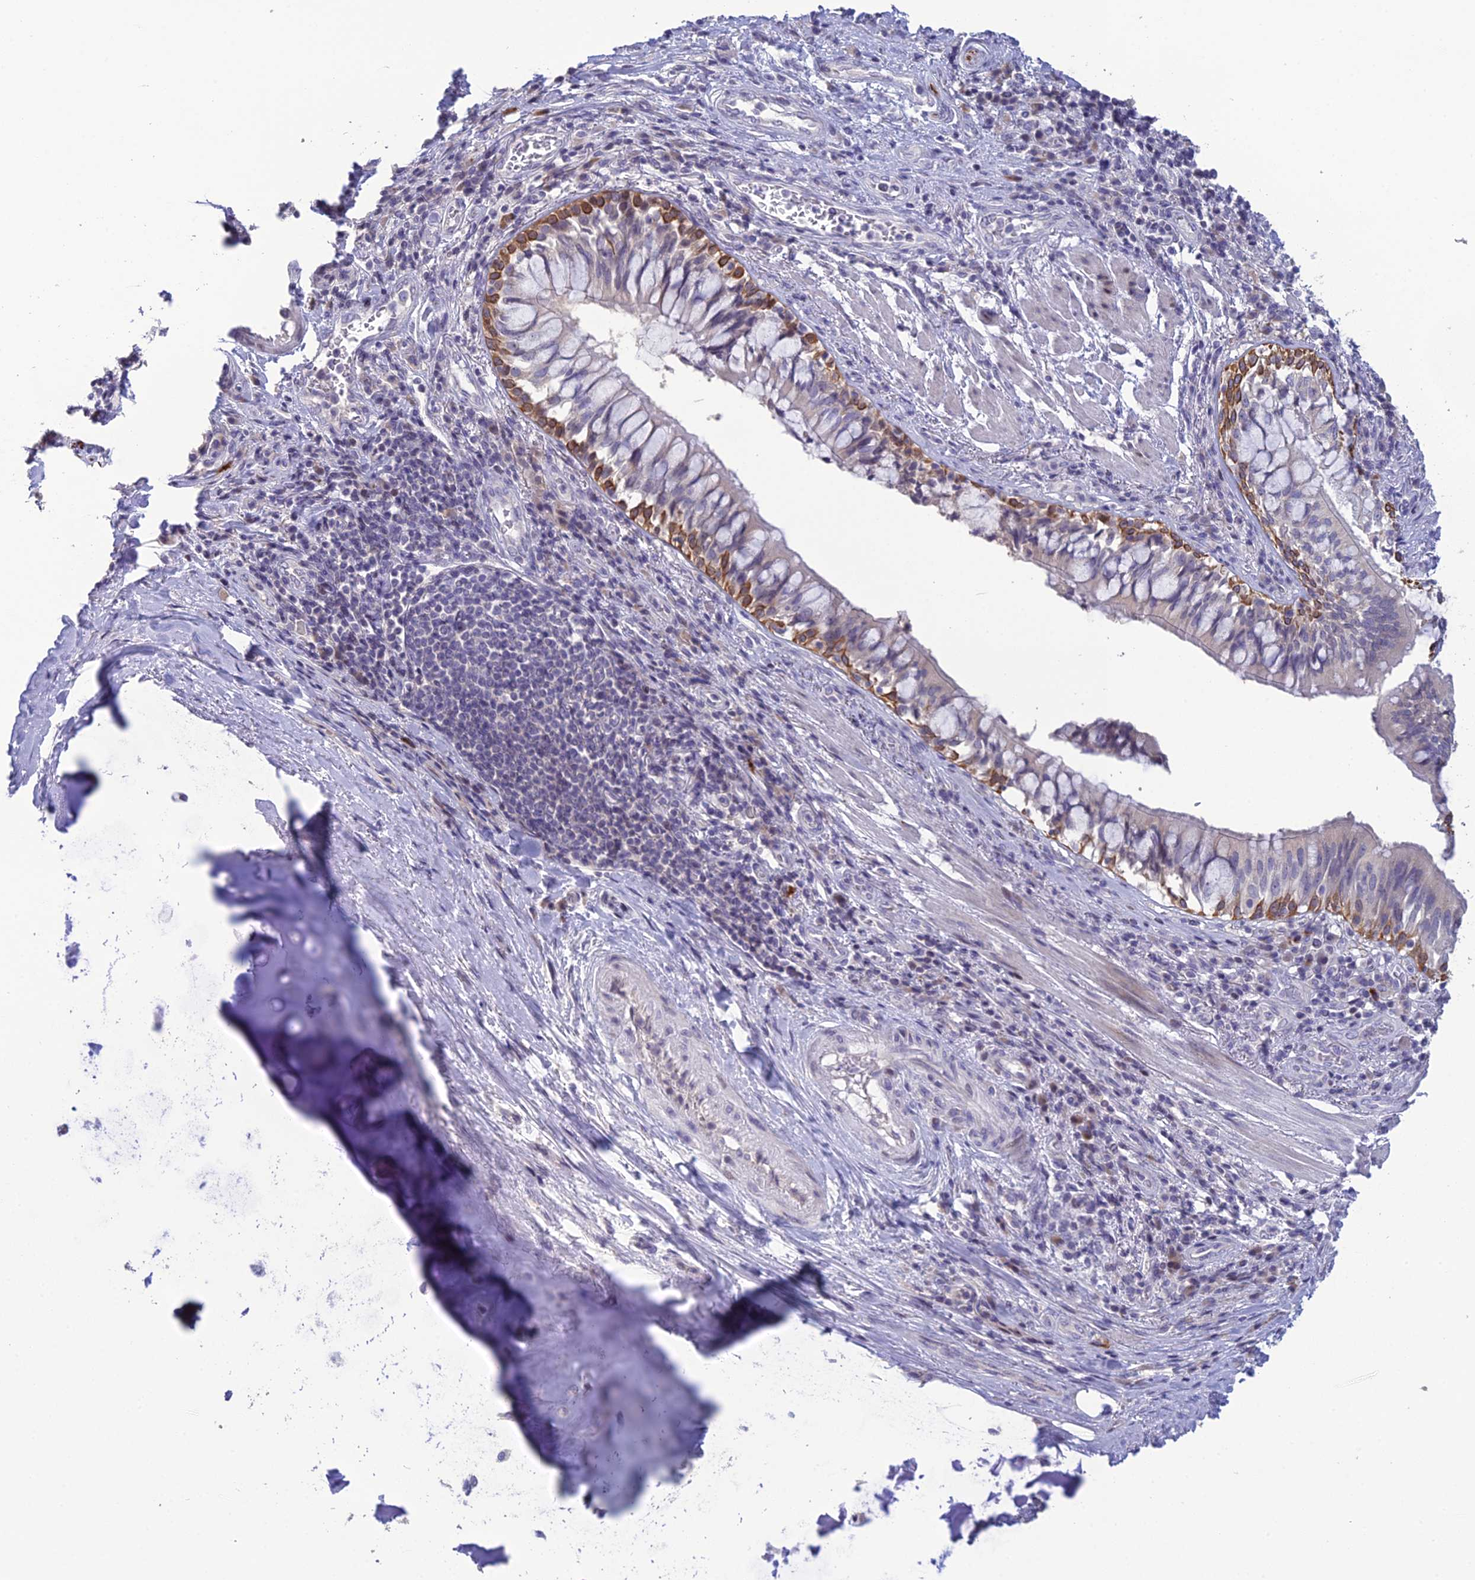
{"staining": {"intensity": "negative", "quantity": "none", "location": "none"}, "tissue": "adipose tissue", "cell_type": "Adipocytes", "image_type": "normal", "snomed": [{"axis": "morphology", "description": "Normal tissue, NOS"}, {"axis": "morphology", "description": "Squamous cell carcinoma, NOS"}, {"axis": "topography", "description": "Bronchus"}, {"axis": "topography", "description": "Lung"}], "caption": "The histopathology image displays no significant positivity in adipocytes of adipose tissue.", "gene": "TMEM134", "patient": {"sex": "male", "age": 64}}